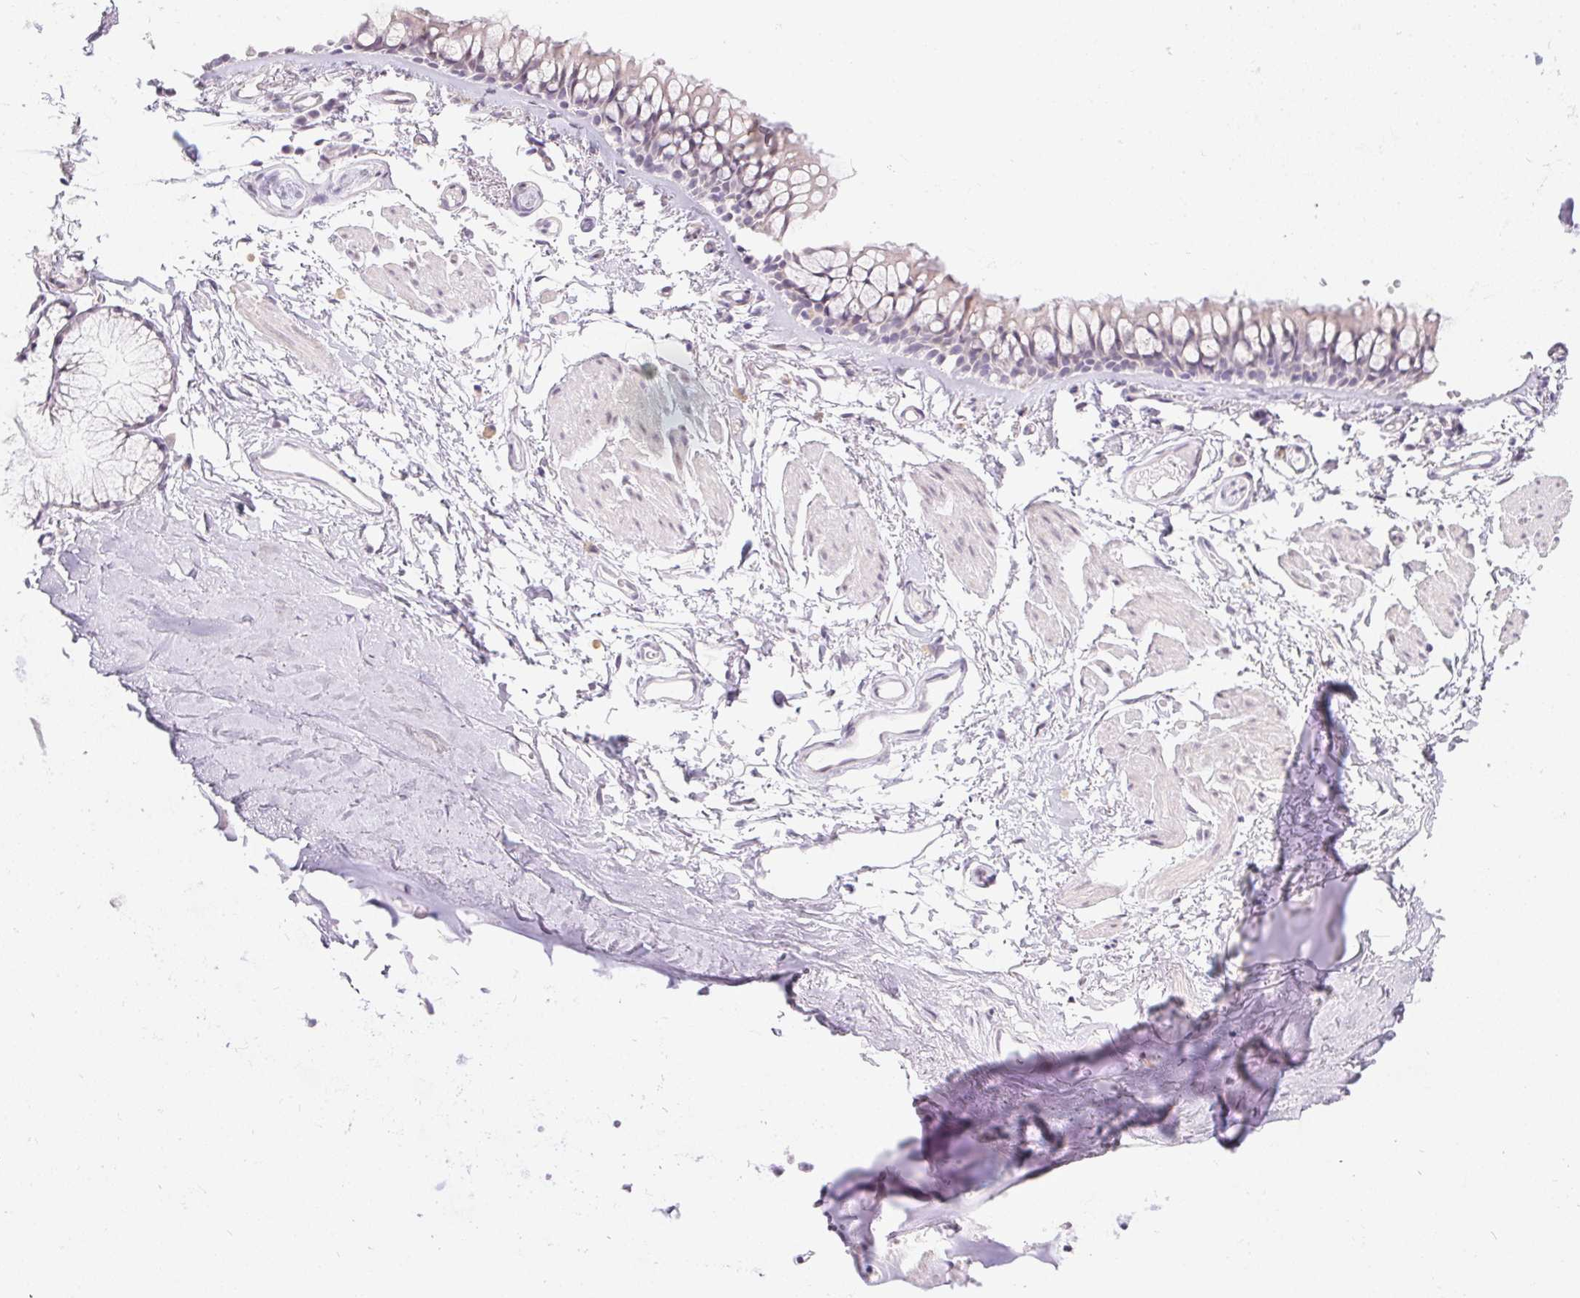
{"staining": {"intensity": "negative", "quantity": "none", "location": "none"}, "tissue": "adipose tissue", "cell_type": "Adipocytes", "image_type": "normal", "snomed": [{"axis": "morphology", "description": "Normal tissue, NOS"}, {"axis": "topography", "description": "Cartilage tissue"}, {"axis": "topography", "description": "Bronchus"}], "caption": "Immunohistochemistry micrograph of normal human adipose tissue stained for a protein (brown), which demonstrates no positivity in adipocytes. Nuclei are stained in blue.", "gene": "MORC1", "patient": {"sex": "female", "age": 79}}